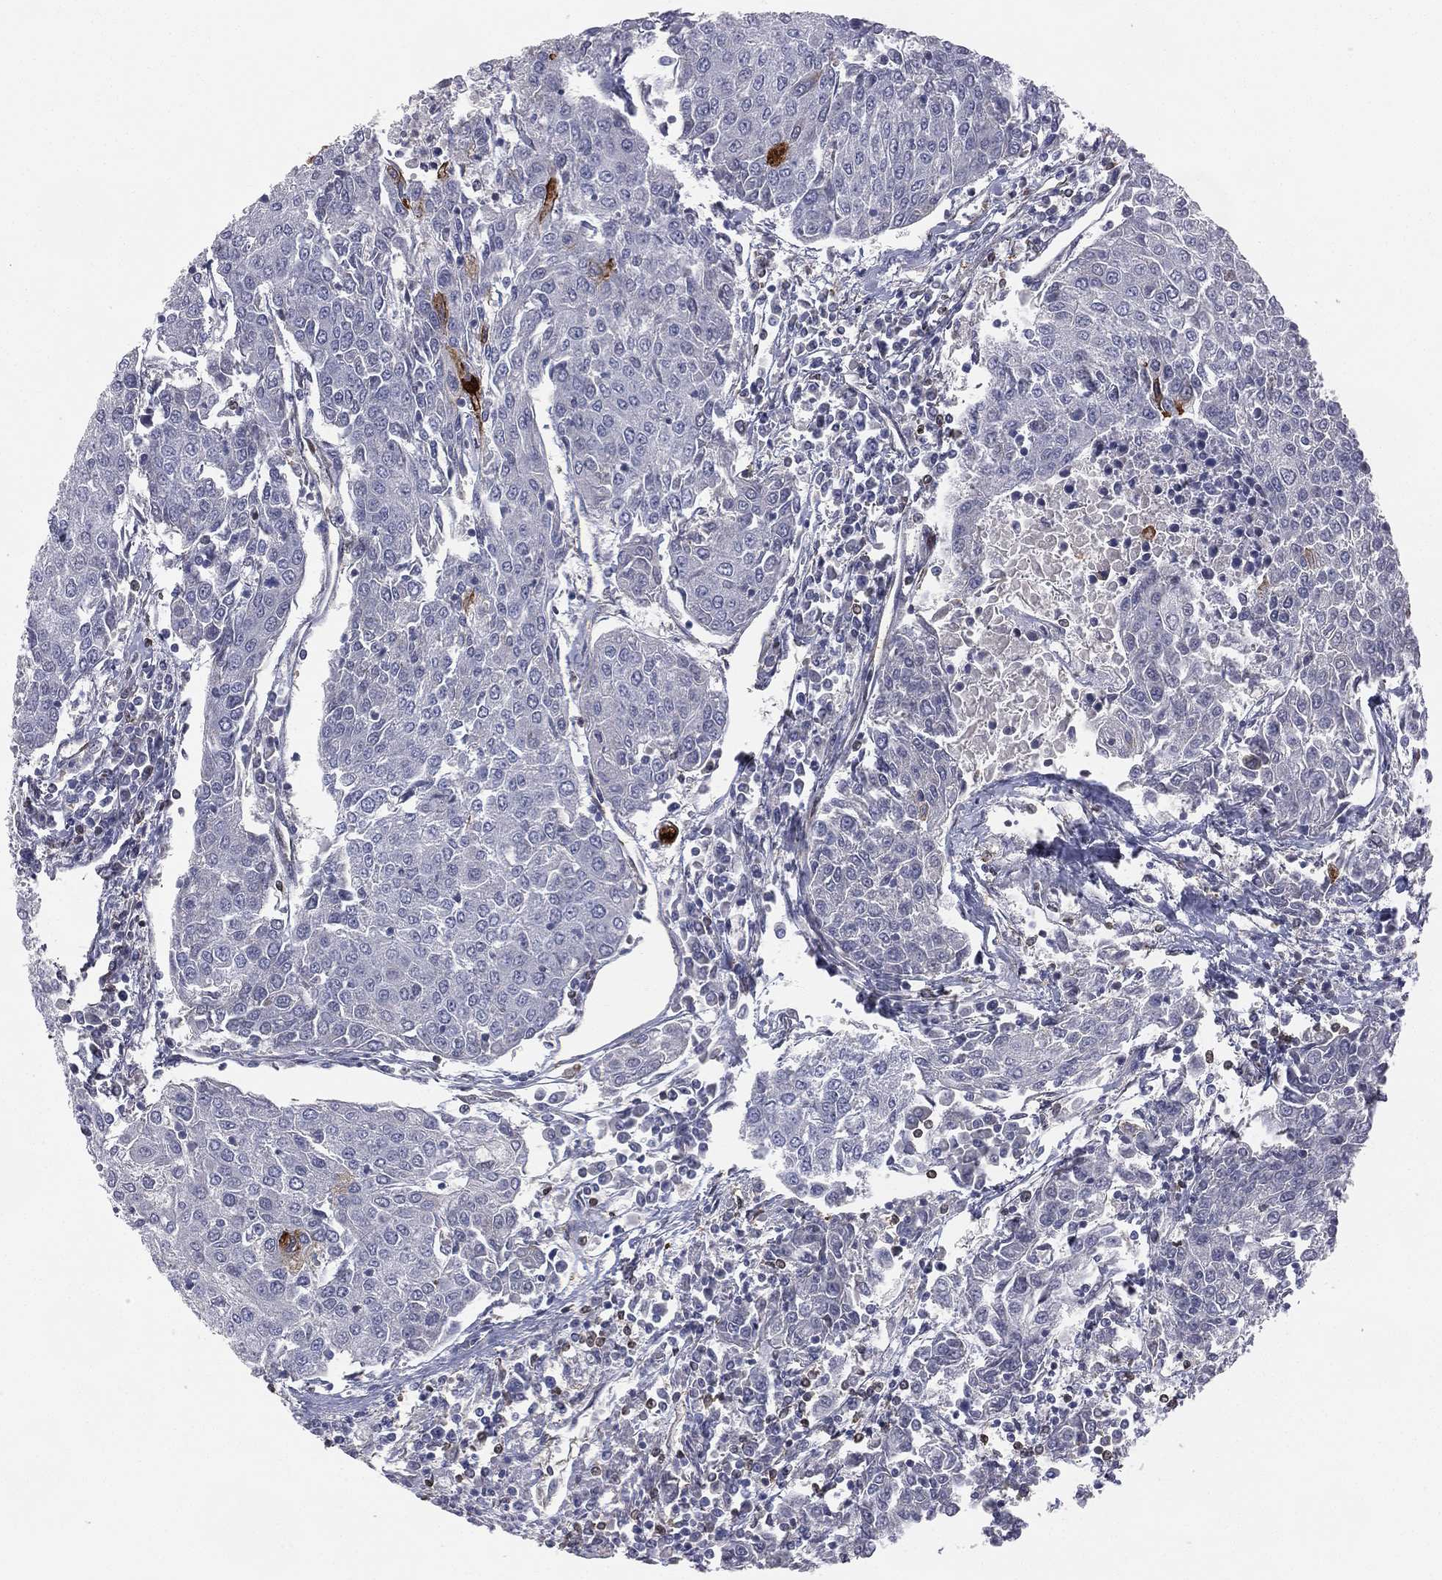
{"staining": {"intensity": "negative", "quantity": "none", "location": "none"}, "tissue": "urothelial cancer", "cell_type": "Tumor cells", "image_type": "cancer", "snomed": [{"axis": "morphology", "description": "Urothelial carcinoma, High grade"}, {"axis": "topography", "description": "Urinary bladder"}], "caption": "High power microscopy photomicrograph of an immunohistochemistry image of urothelial carcinoma (high-grade), revealing no significant expression in tumor cells.", "gene": "DMKN", "patient": {"sex": "female", "age": 85}}